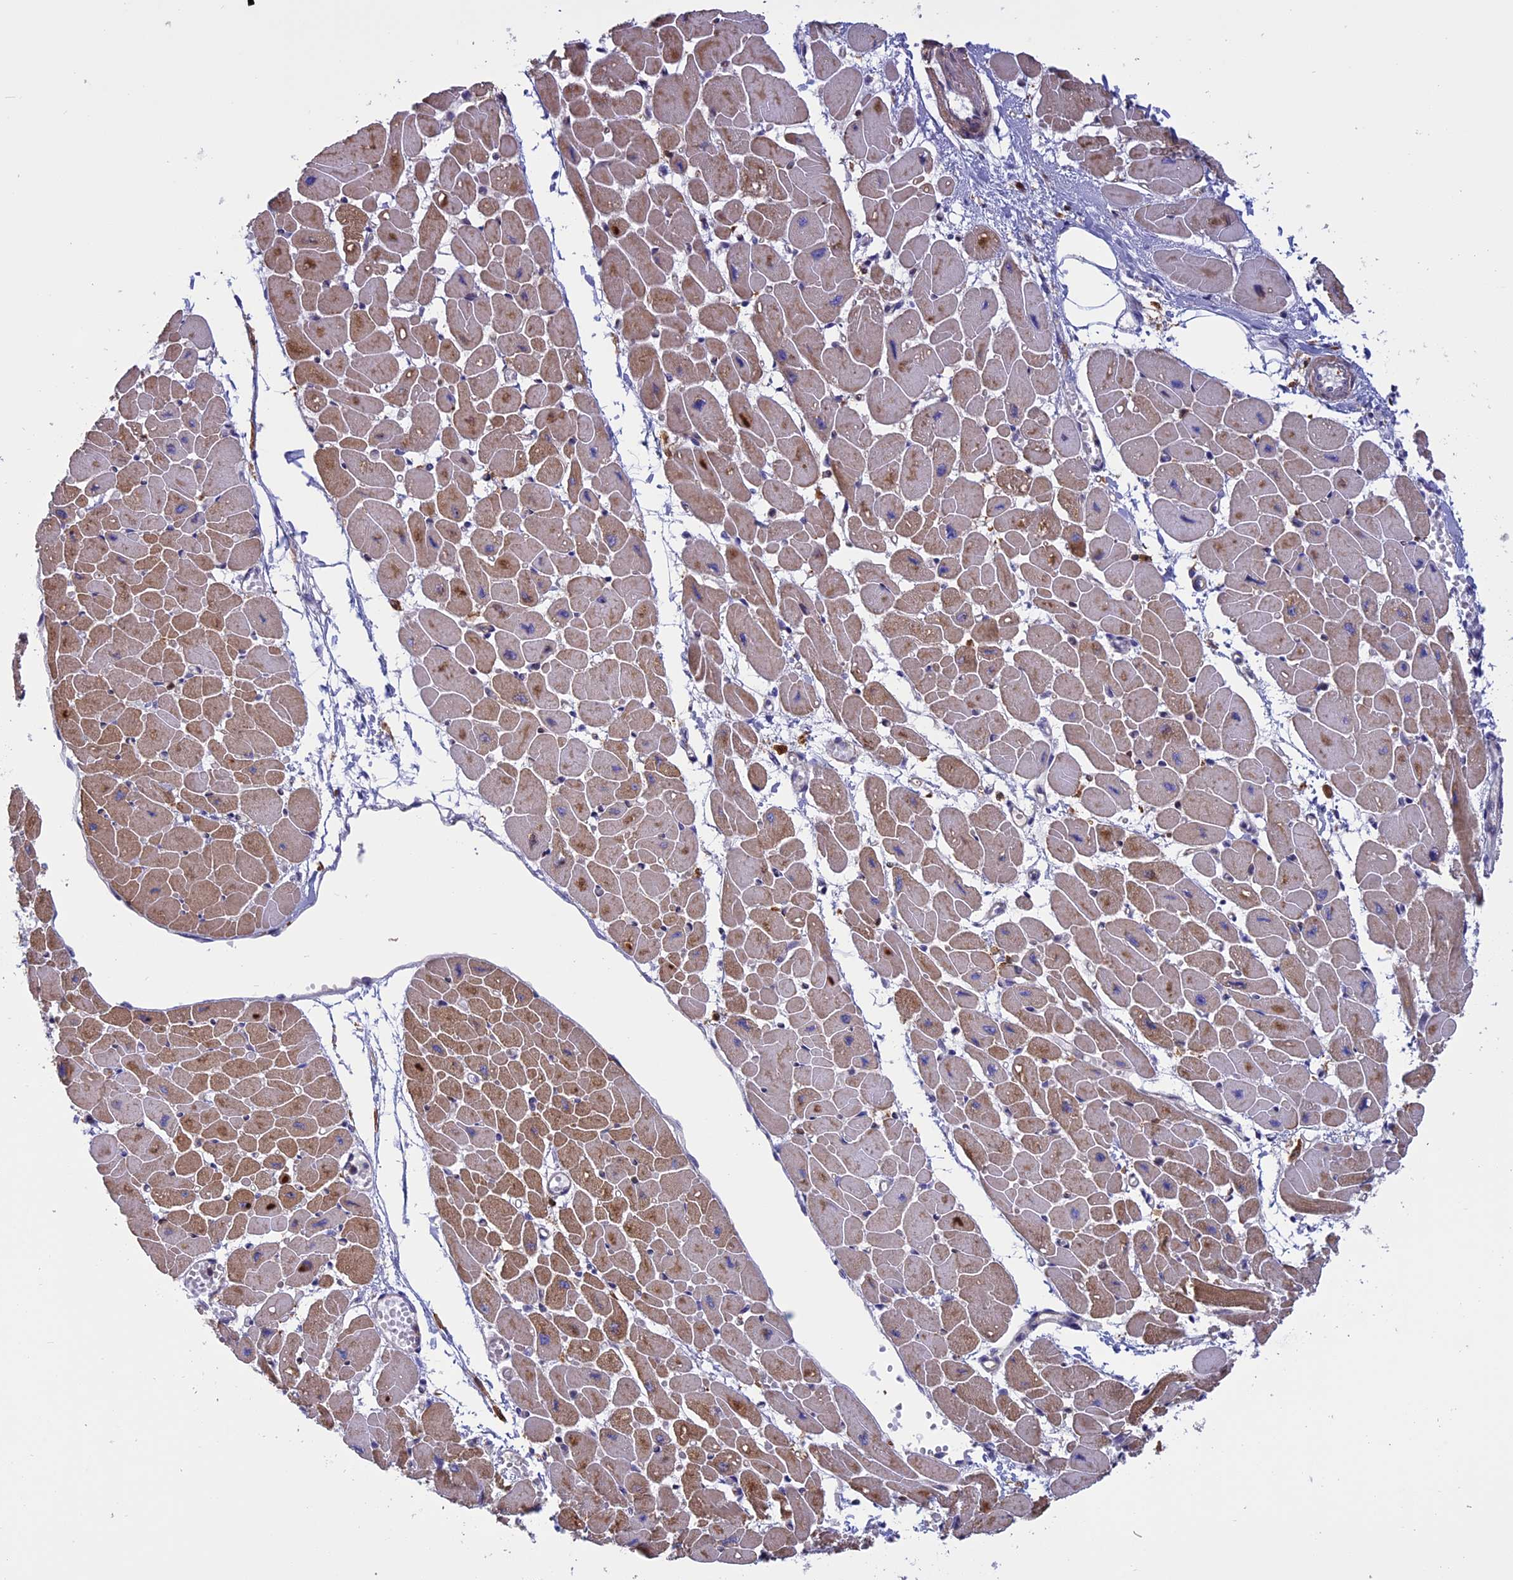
{"staining": {"intensity": "moderate", "quantity": ">75%", "location": "cytoplasmic/membranous"}, "tissue": "heart muscle", "cell_type": "Cardiomyocytes", "image_type": "normal", "snomed": [{"axis": "morphology", "description": "Normal tissue, NOS"}, {"axis": "topography", "description": "Heart"}], "caption": "Unremarkable heart muscle was stained to show a protein in brown. There is medium levels of moderate cytoplasmic/membranous expression in approximately >75% of cardiomyocytes.", "gene": "ARHGAP18", "patient": {"sex": "female", "age": 54}}